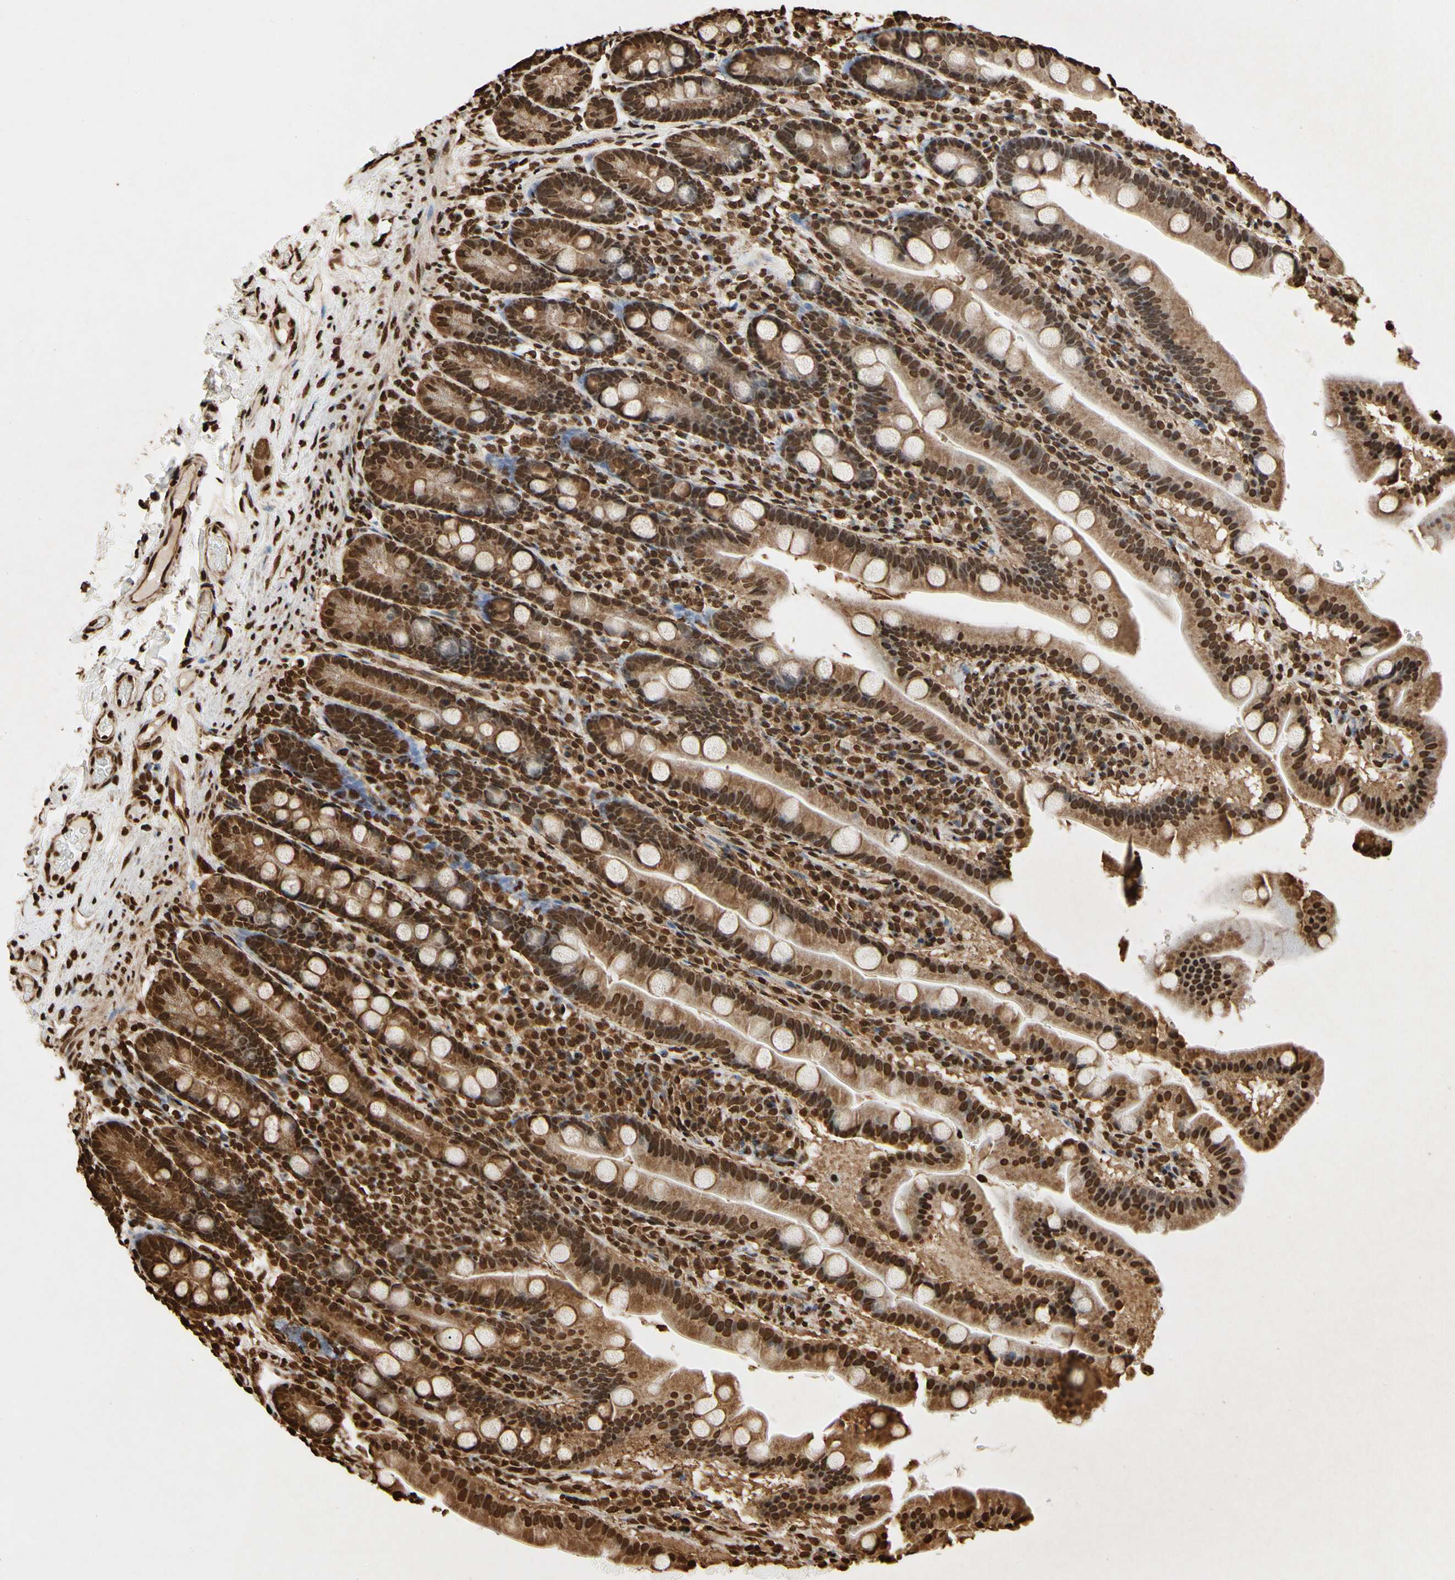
{"staining": {"intensity": "strong", "quantity": ">75%", "location": "cytoplasmic/membranous,nuclear"}, "tissue": "duodenum", "cell_type": "Glandular cells", "image_type": "normal", "snomed": [{"axis": "morphology", "description": "Normal tissue, NOS"}, {"axis": "topography", "description": "Duodenum"}], "caption": "Protein expression analysis of benign duodenum shows strong cytoplasmic/membranous,nuclear positivity in about >75% of glandular cells. (DAB IHC with brightfield microscopy, high magnification).", "gene": "HNRNPK", "patient": {"sex": "male", "age": 50}}